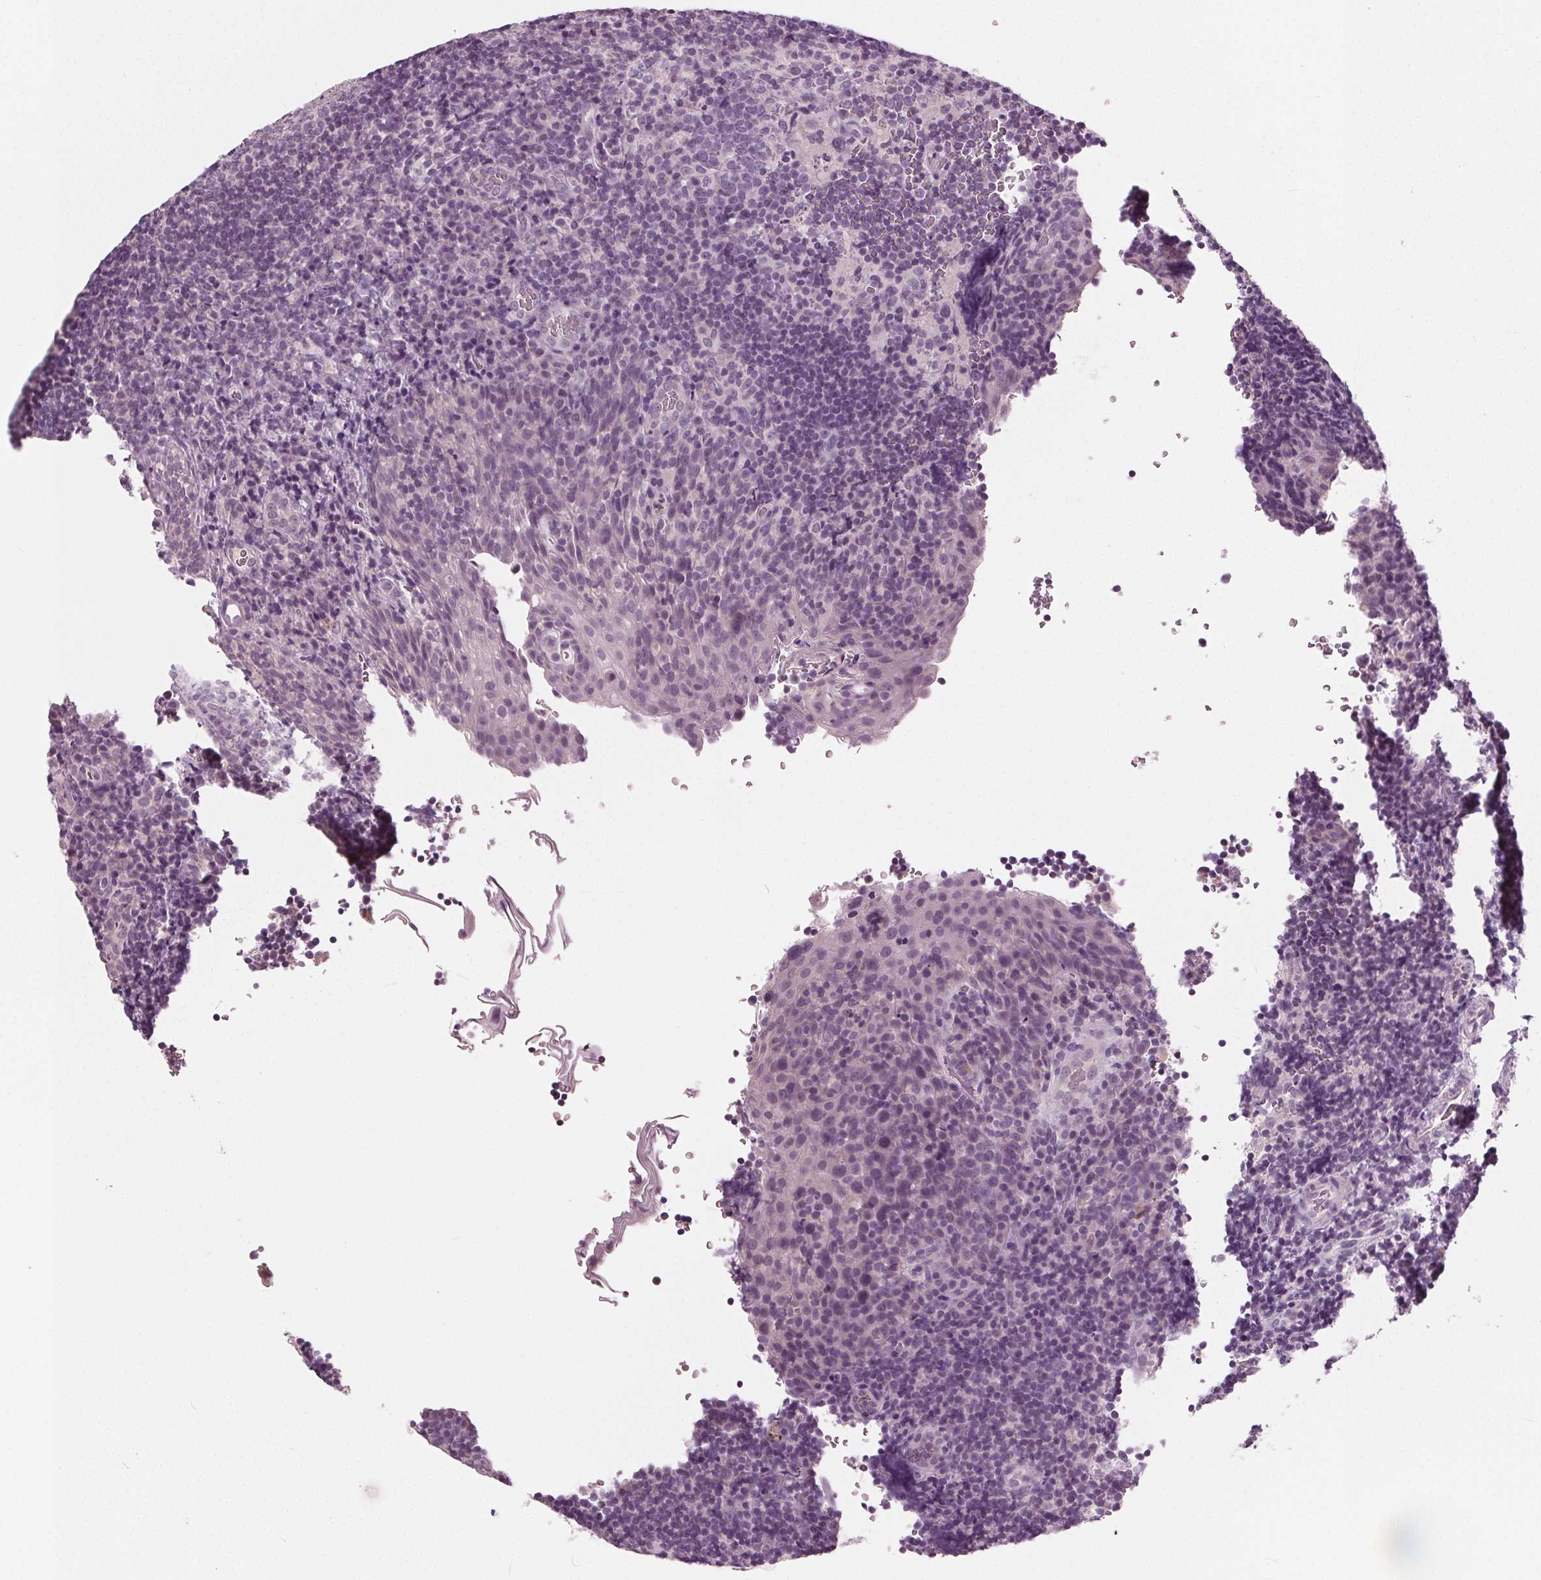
{"staining": {"intensity": "negative", "quantity": "none", "location": "none"}, "tissue": "tonsil", "cell_type": "Germinal center cells", "image_type": "normal", "snomed": [{"axis": "morphology", "description": "Normal tissue, NOS"}, {"axis": "topography", "description": "Tonsil"}], "caption": "The IHC image has no significant staining in germinal center cells of tonsil. The staining is performed using DAB brown chromogen with nuclei counter-stained in using hematoxylin.", "gene": "TKFC", "patient": {"sex": "male", "age": 17}}